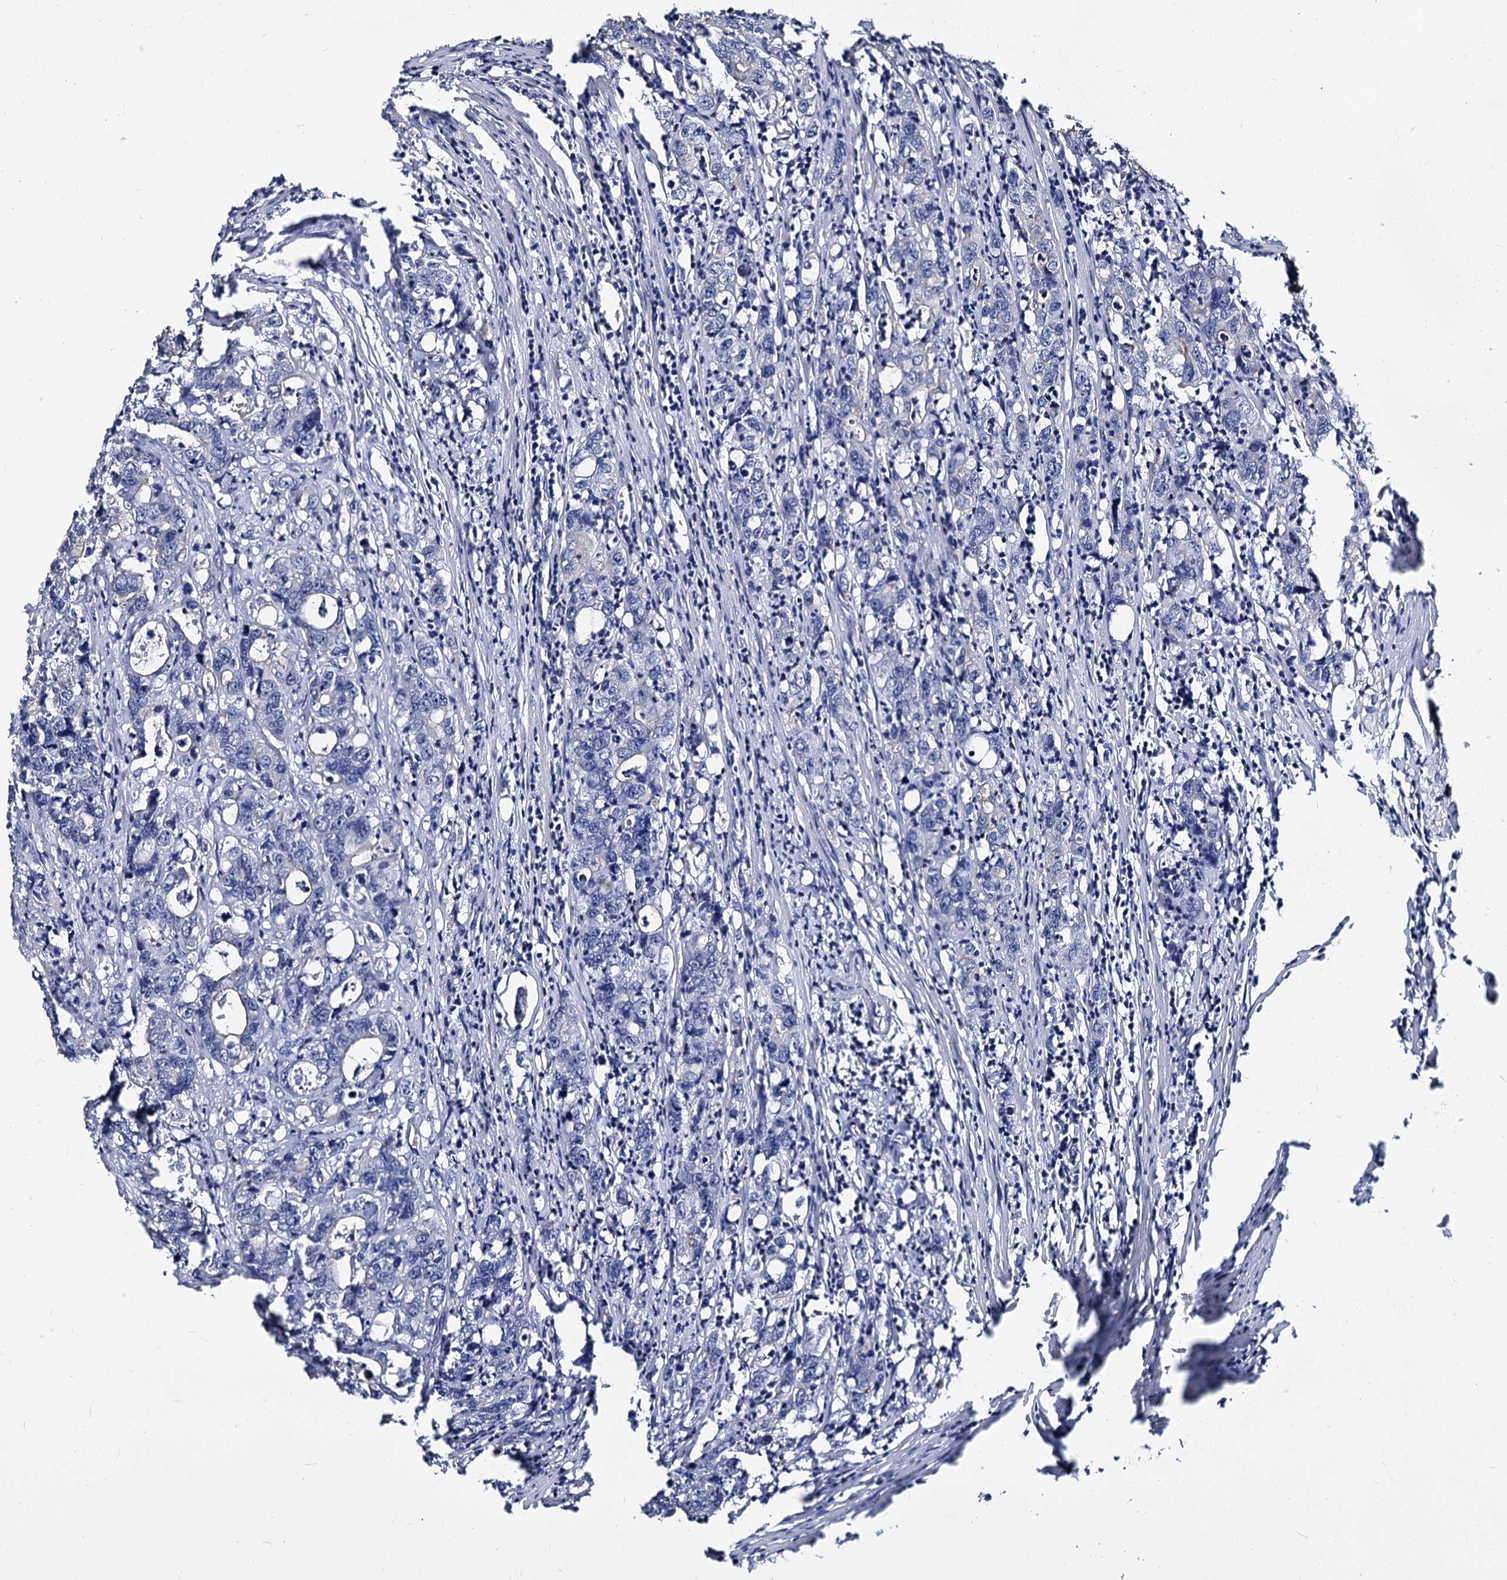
{"staining": {"intensity": "moderate", "quantity": "<25%", "location": "cytoplasmic/membranous"}, "tissue": "colorectal cancer", "cell_type": "Tumor cells", "image_type": "cancer", "snomed": [{"axis": "morphology", "description": "Adenocarcinoma, NOS"}, {"axis": "topography", "description": "Colon"}], "caption": "High-power microscopy captured an immunohistochemistry (IHC) histopathology image of colorectal cancer, revealing moderate cytoplasmic/membranous expression in about <25% of tumor cells.", "gene": "CBFB", "patient": {"sex": "female", "age": 75}}